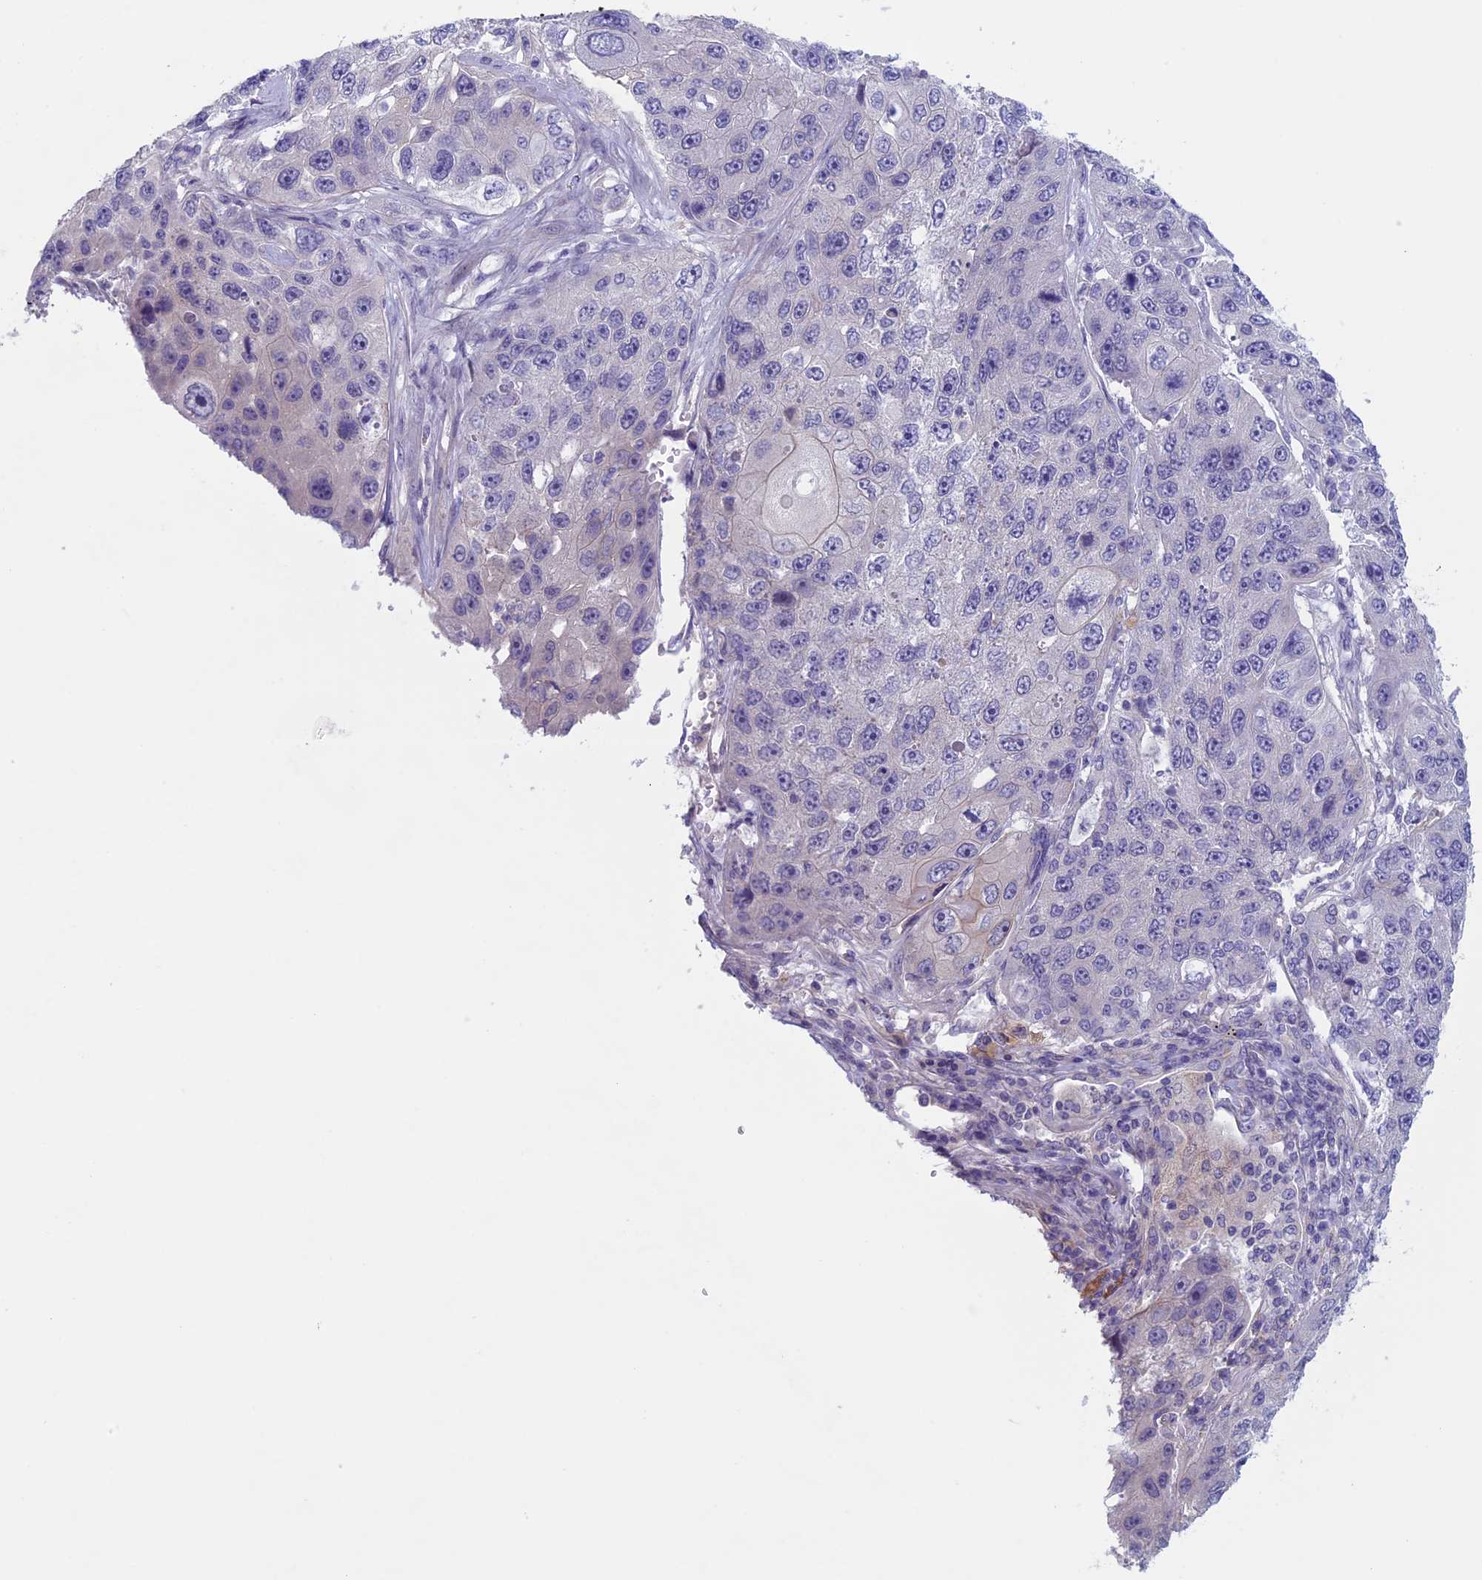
{"staining": {"intensity": "negative", "quantity": "none", "location": "none"}, "tissue": "lung cancer", "cell_type": "Tumor cells", "image_type": "cancer", "snomed": [{"axis": "morphology", "description": "Squamous cell carcinoma, NOS"}, {"axis": "topography", "description": "Lung"}], "caption": "High power microscopy photomicrograph of an immunohistochemistry (IHC) micrograph of lung squamous cell carcinoma, revealing no significant positivity in tumor cells.", "gene": "CNOT6L", "patient": {"sex": "male", "age": 61}}